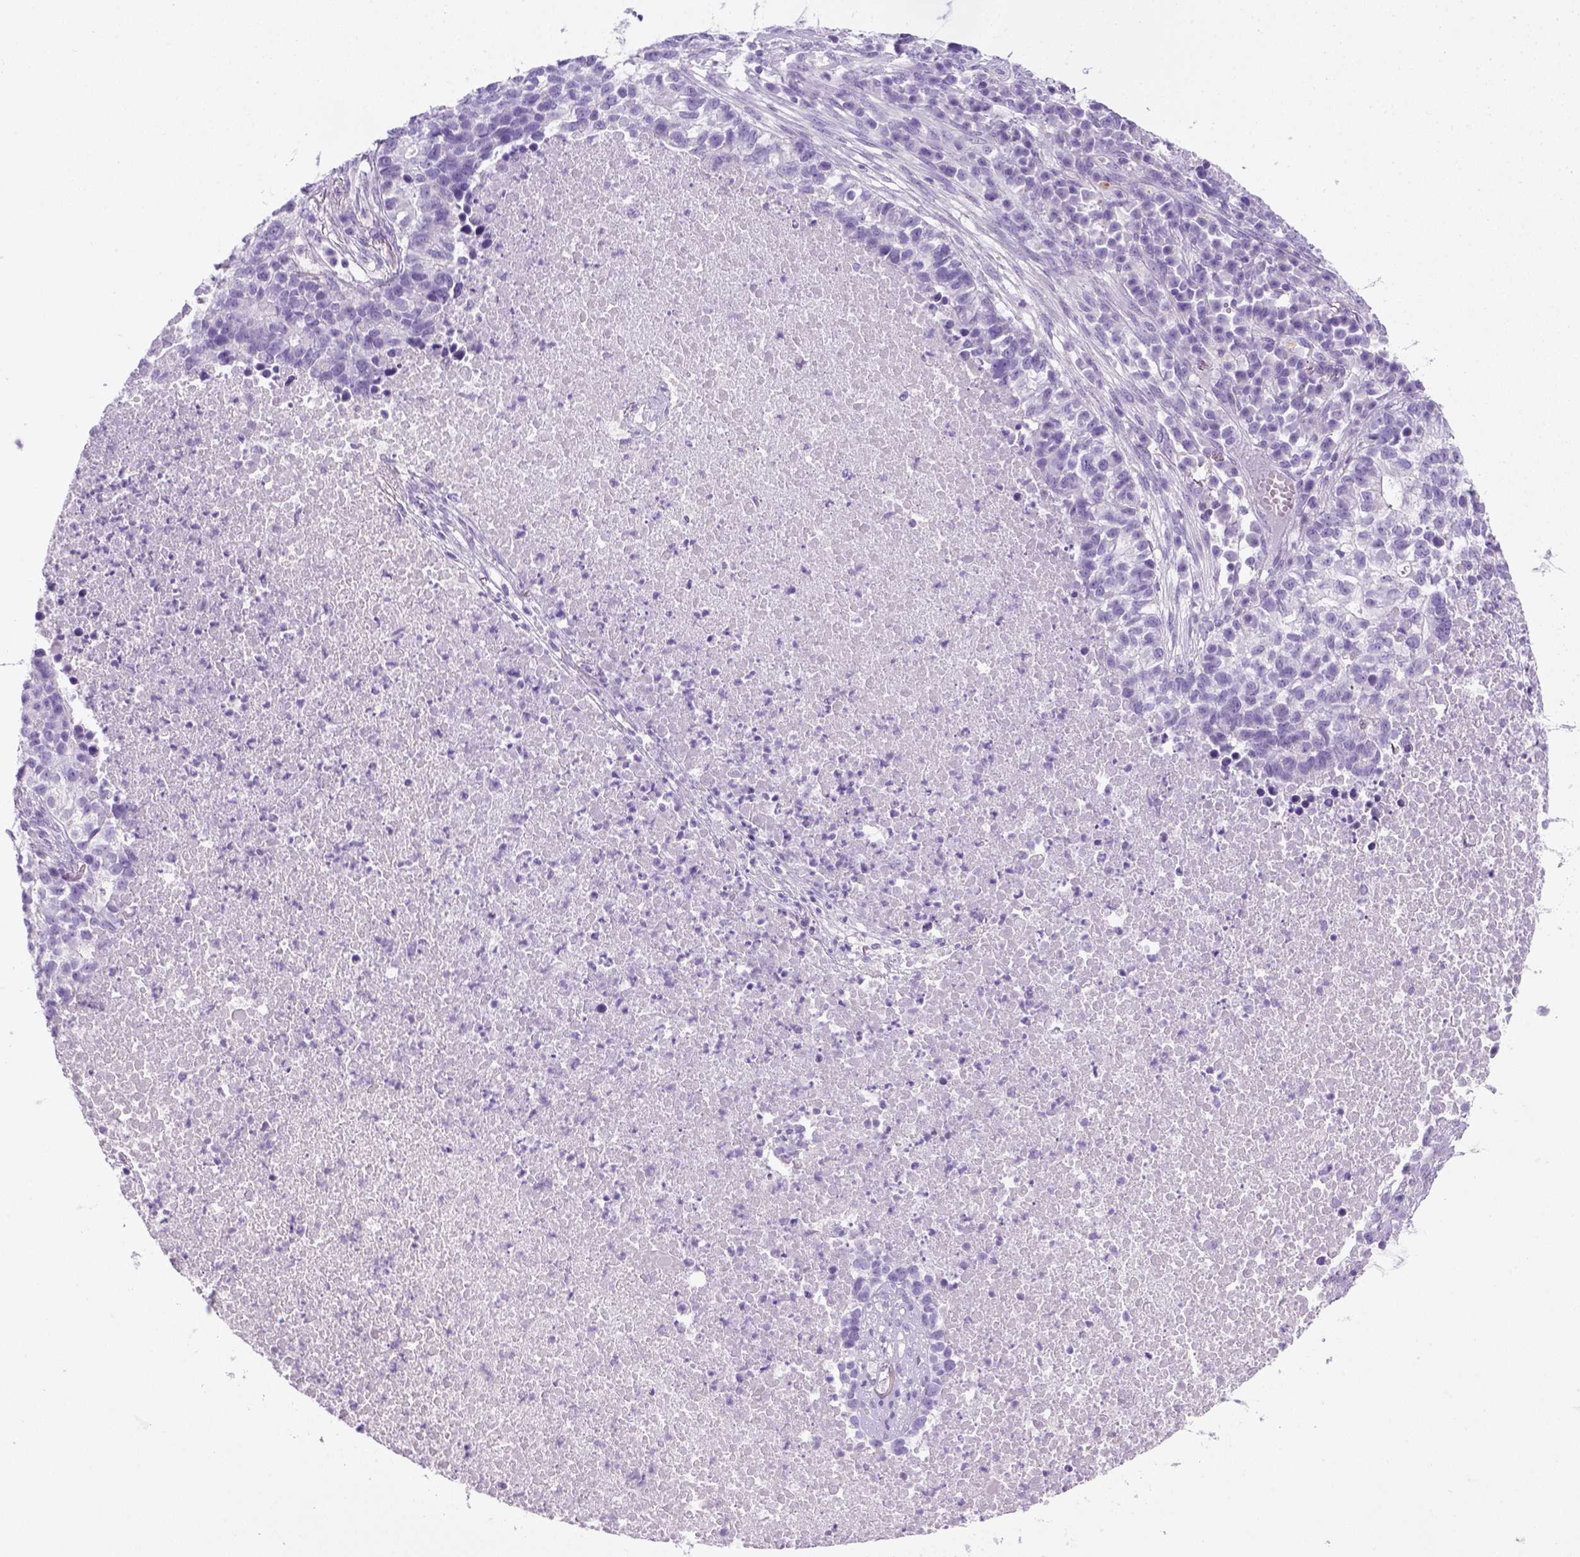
{"staining": {"intensity": "negative", "quantity": "none", "location": "none"}, "tissue": "lung cancer", "cell_type": "Tumor cells", "image_type": "cancer", "snomed": [{"axis": "morphology", "description": "Adenocarcinoma, NOS"}, {"axis": "topography", "description": "Lung"}], "caption": "High power microscopy histopathology image of an immunohistochemistry (IHC) image of adenocarcinoma (lung), revealing no significant positivity in tumor cells. (Brightfield microscopy of DAB (3,3'-diaminobenzidine) IHC at high magnification).", "gene": "KRT71", "patient": {"sex": "male", "age": 57}}